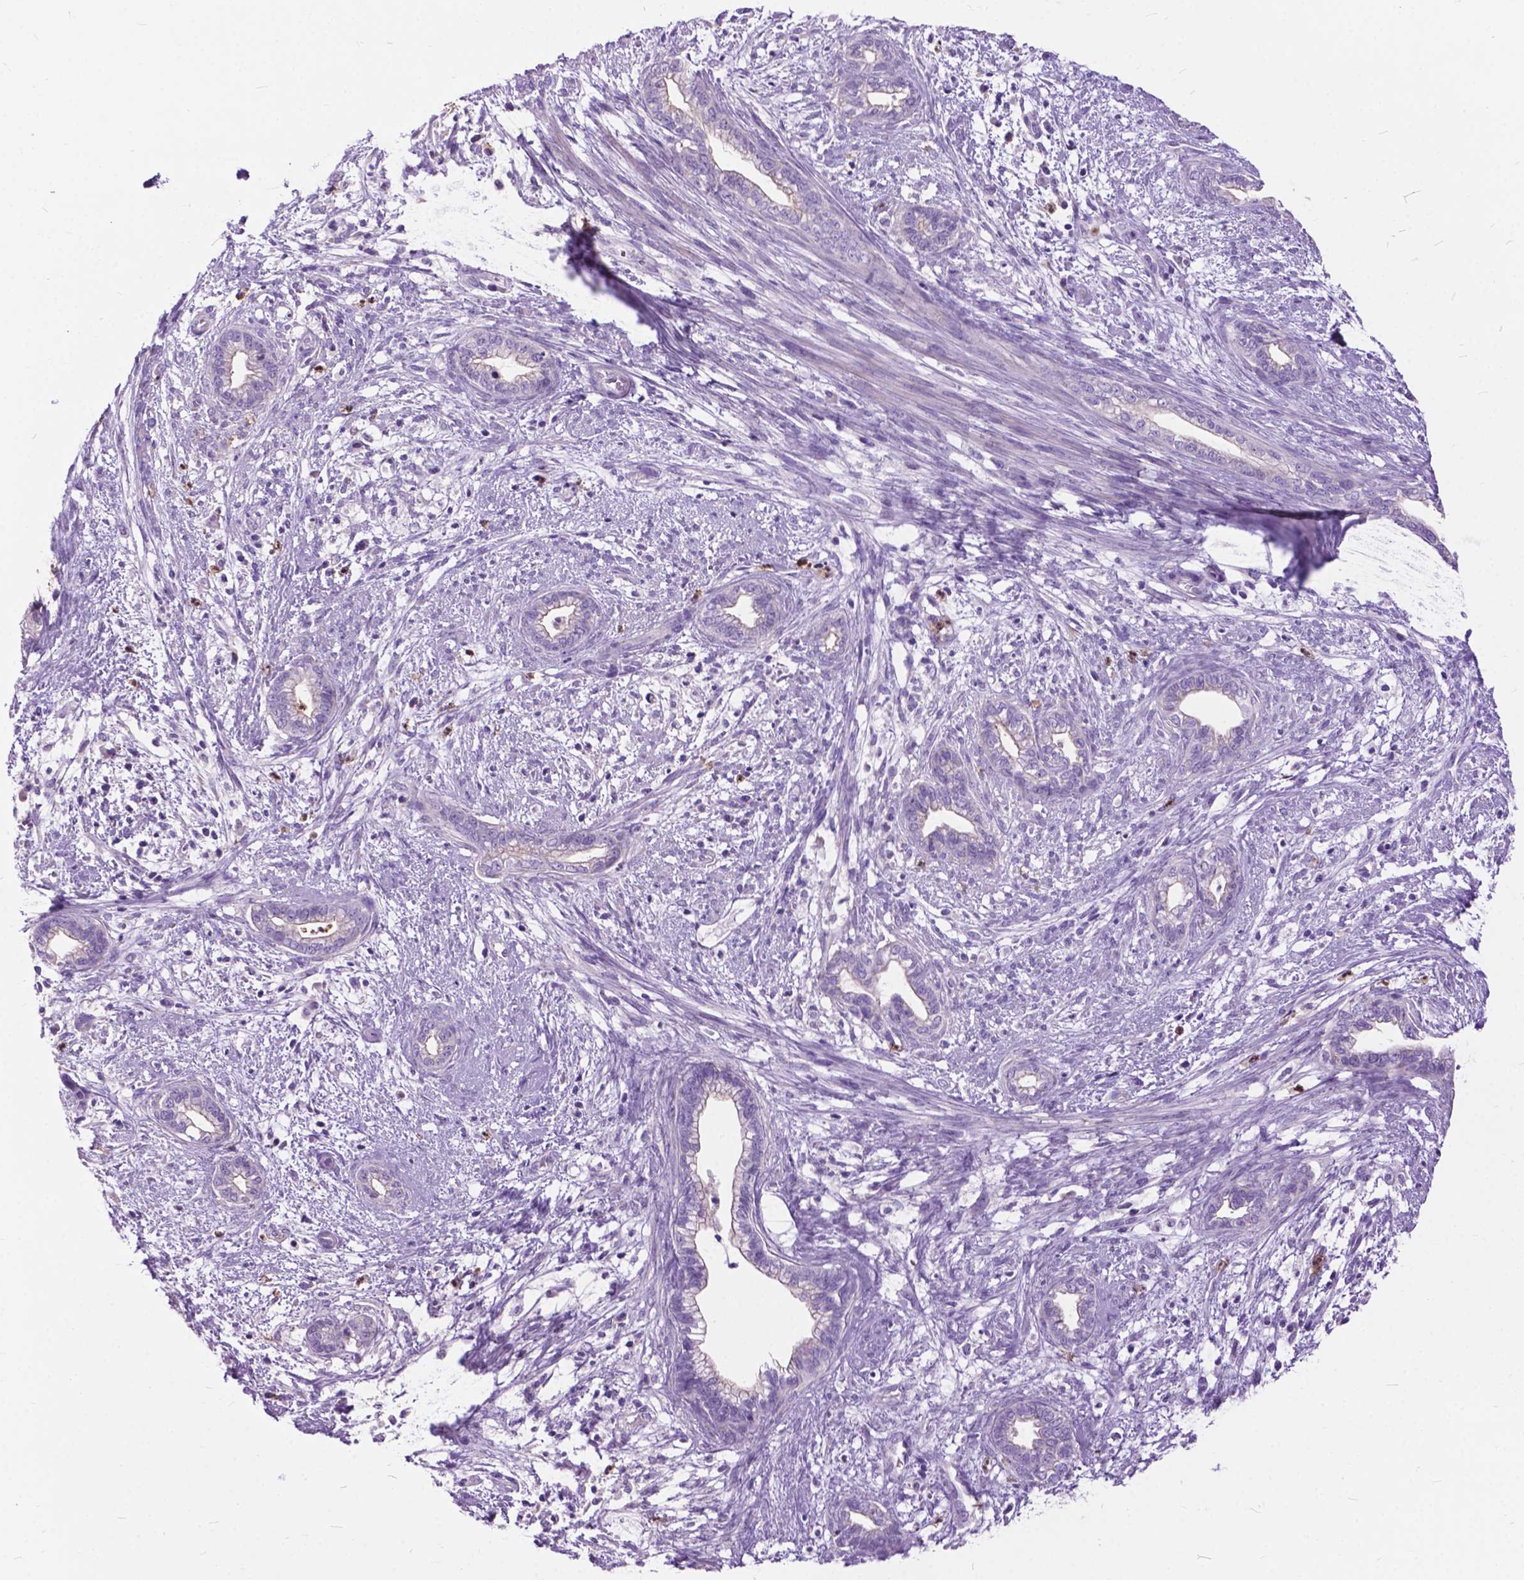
{"staining": {"intensity": "weak", "quantity": "<25%", "location": "cytoplasmic/membranous"}, "tissue": "cervical cancer", "cell_type": "Tumor cells", "image_type": "cancer", "snomed": [{"axis": "morphology", "description": "Adenocarcinoma, NOS"}, {"axis": "topography", "description": "Cervix"}], "caption": "This is a micrograph of IHC staining of adenocarcinoma (cervical), which shows no staining in tumor cells. (DAB (3,3'-diaminobenzidine) immunohistochemistry visualized using brightfield microscopy, high magnification).", "gene": "PRR35", "patient": {"sex": "female", "age": 62}}